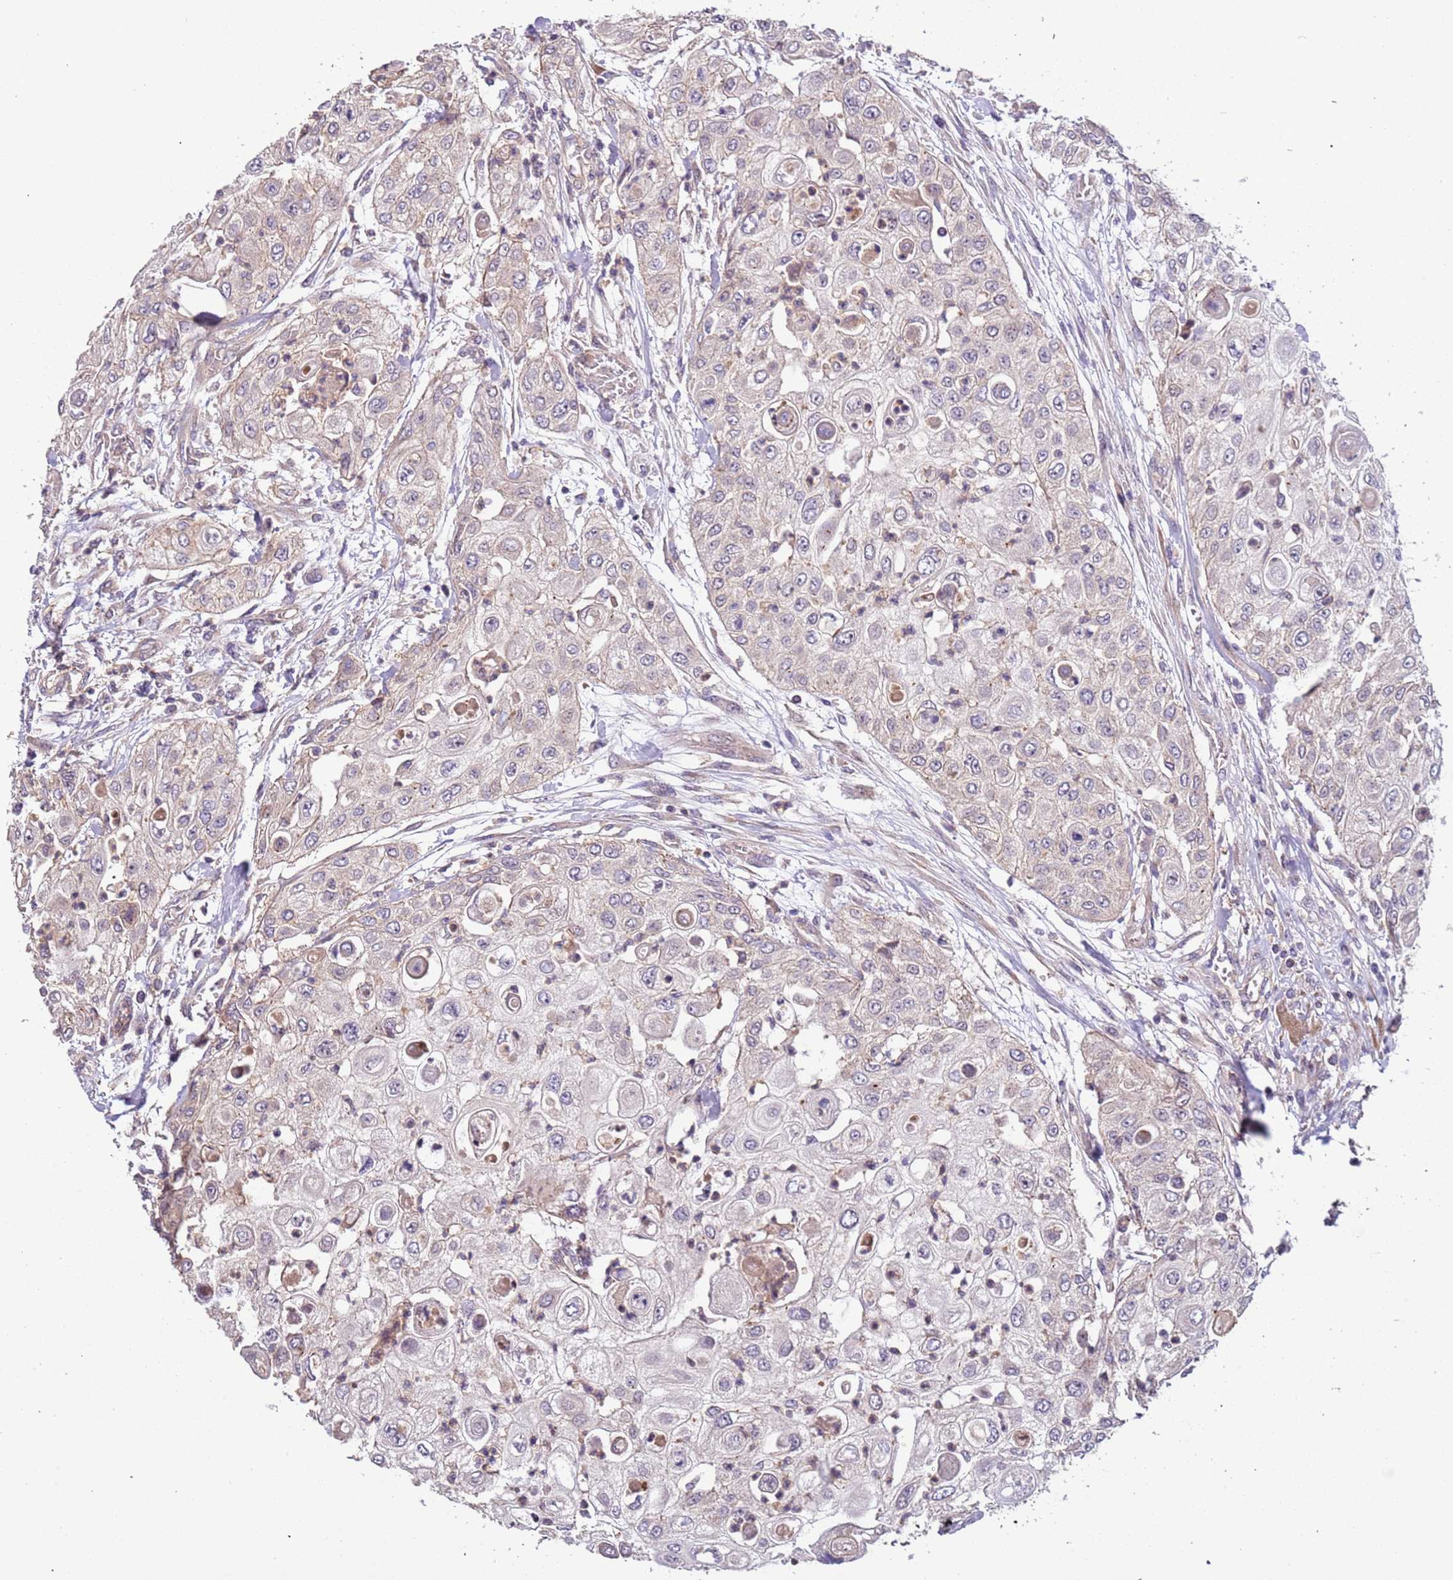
{"staining": {"intensity": "weak", "quantity": "<25%", "location": "cytoplasmic/membranous"}, "tissue": "urothelial cancer", "cell_type": "Tumor cells", "image_type": "cancer", "snomed": [{"axis": "morphology", "description": "Urothelial carcinoma, High grade"}, {"axis": "topography", "description": "Urinary bladder"}], "caption": "IHC image of neoplastic tissue: human urothelial cancer stained with DAB reveals no significant protein expression in tumor cells.", "gene": "LAMB4", "patient": {"sex": "female", "age": 79}}